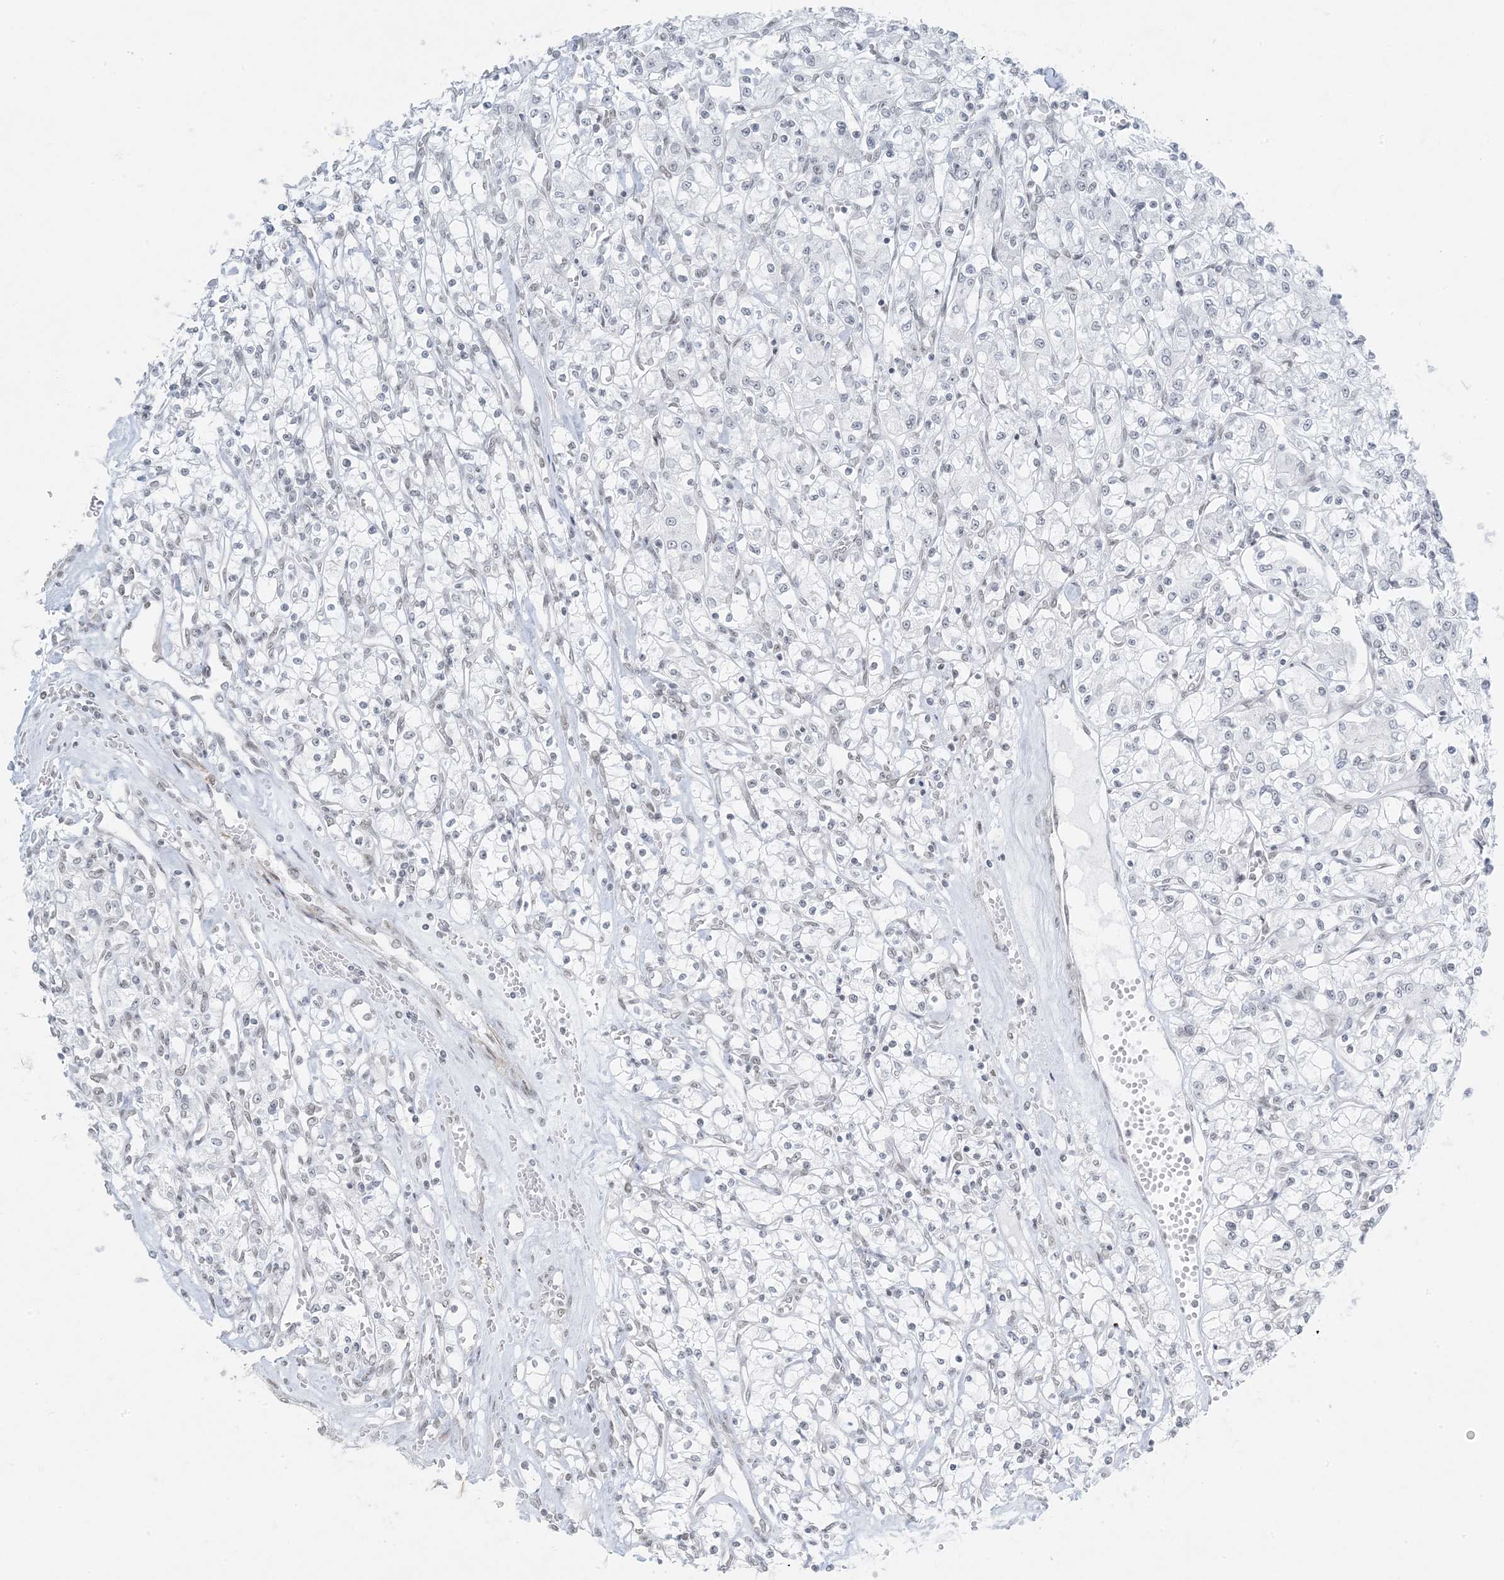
{"staining": {"intensity": "negative", "quantity": "none", "location": "none"}, "tissue": "renal cancer", "cell_type": "Tumor cells", "image_type": "cancer", "snomed": [{"axis": "morphology", "description": "Adenocarcinoma, NOS"}, {"axis": "topography", "description": "Kidney"}], "caption": "Human renal cancer (adenocarcinoma) stained for a protein using immunohistochemistry (IHC) shows no staining in tumor cells.", "gene": "ZNF787", "patient": {"sex": "female", "age": 59}}